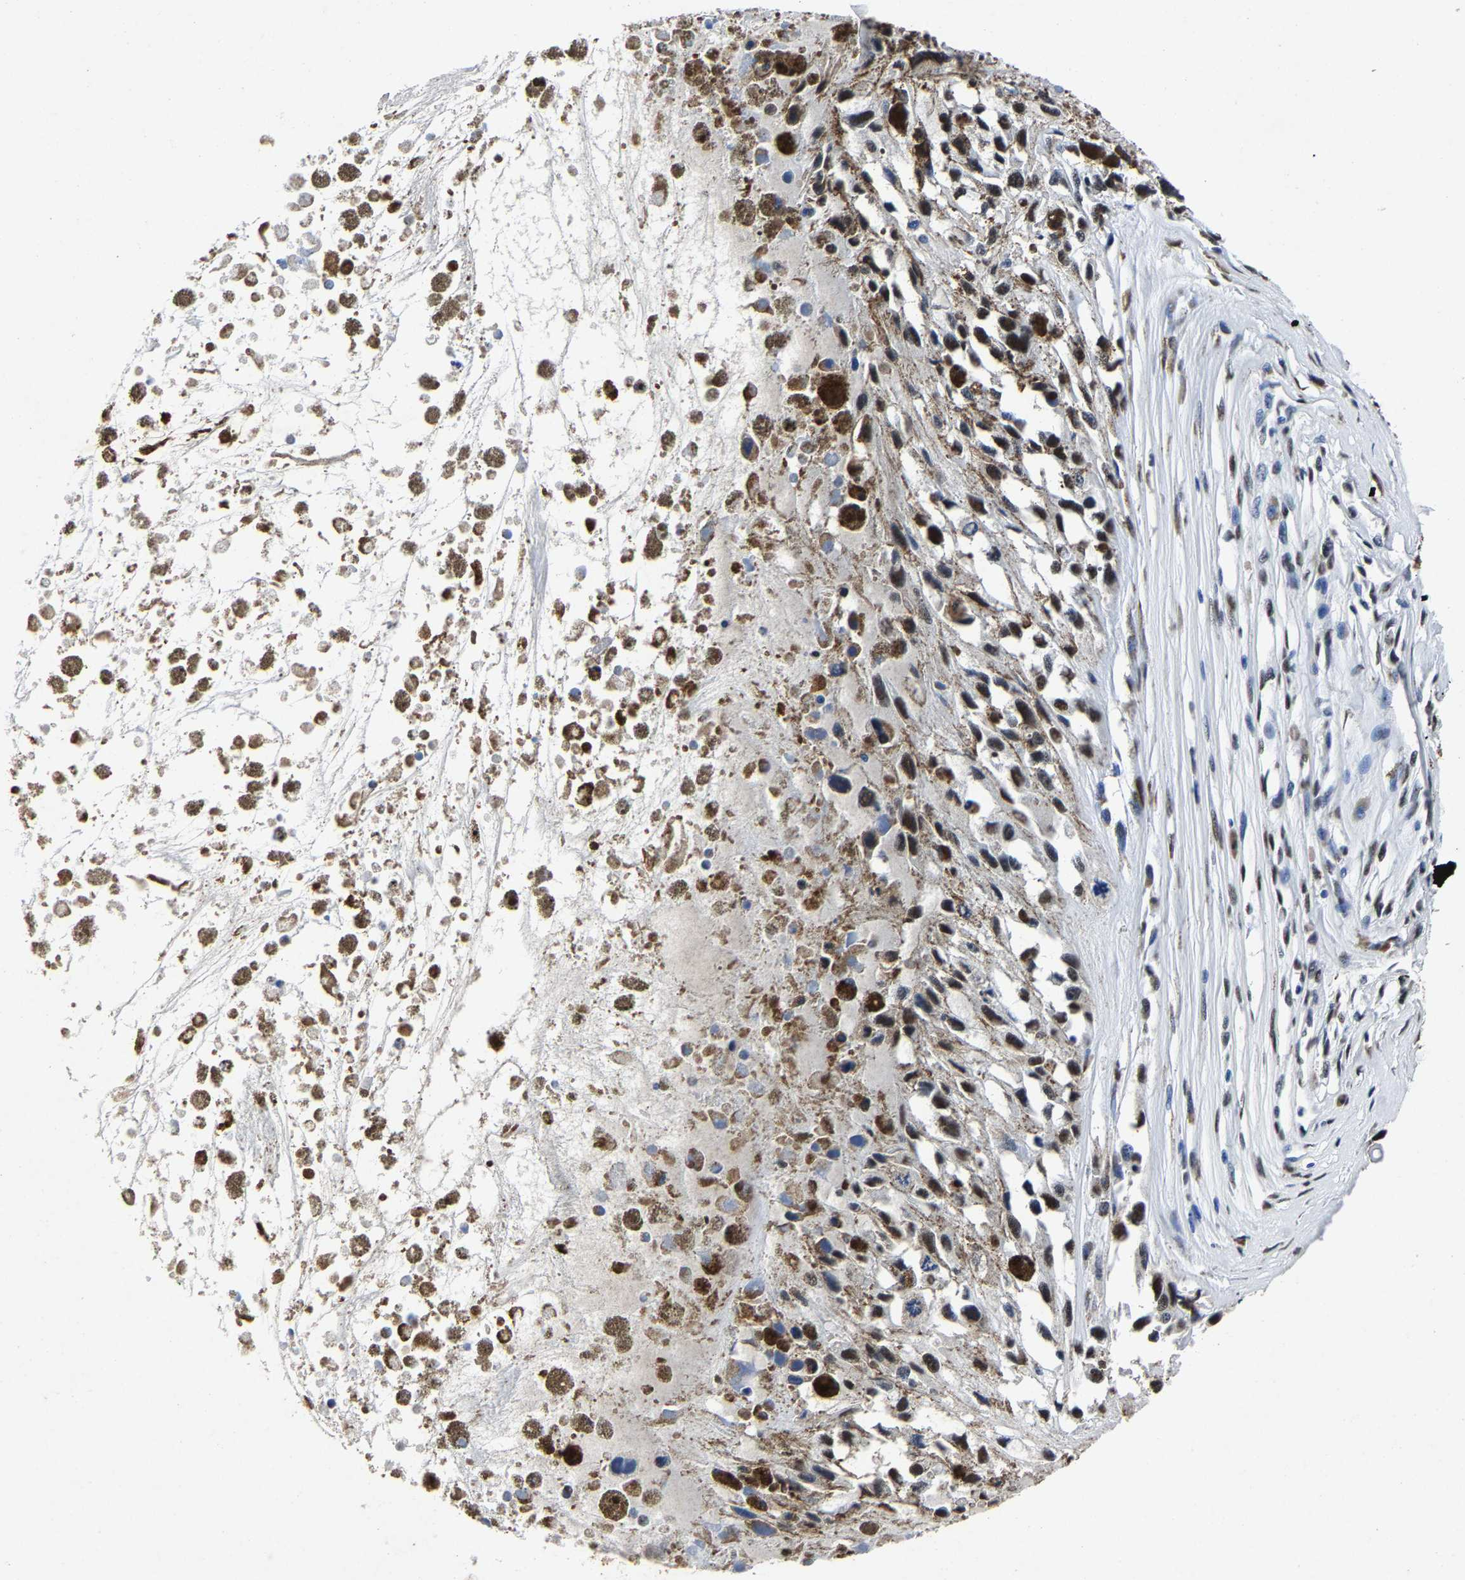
{"staining": {"intensity": "moderate", "quantity": ">75%", "location": "nuclear"}, "tissue": "melanoma", "cell_type": "Tumor cells", "image_type": "cancer", "snomed": [{"axis": "morphology", "description": "Malignant melanoma, Metastatic site"}, {"axis": "topography", "description": "Lymph node"}], "caption": "Immunohistochemistry (DAB (3,3'-diaminobenzidine)) staining of human melanoma displays moderate nuclear protein positivity in about >75% of tumor cells.", "gene": "RBM45", "patient": {"sex": "male", "age": 59}}